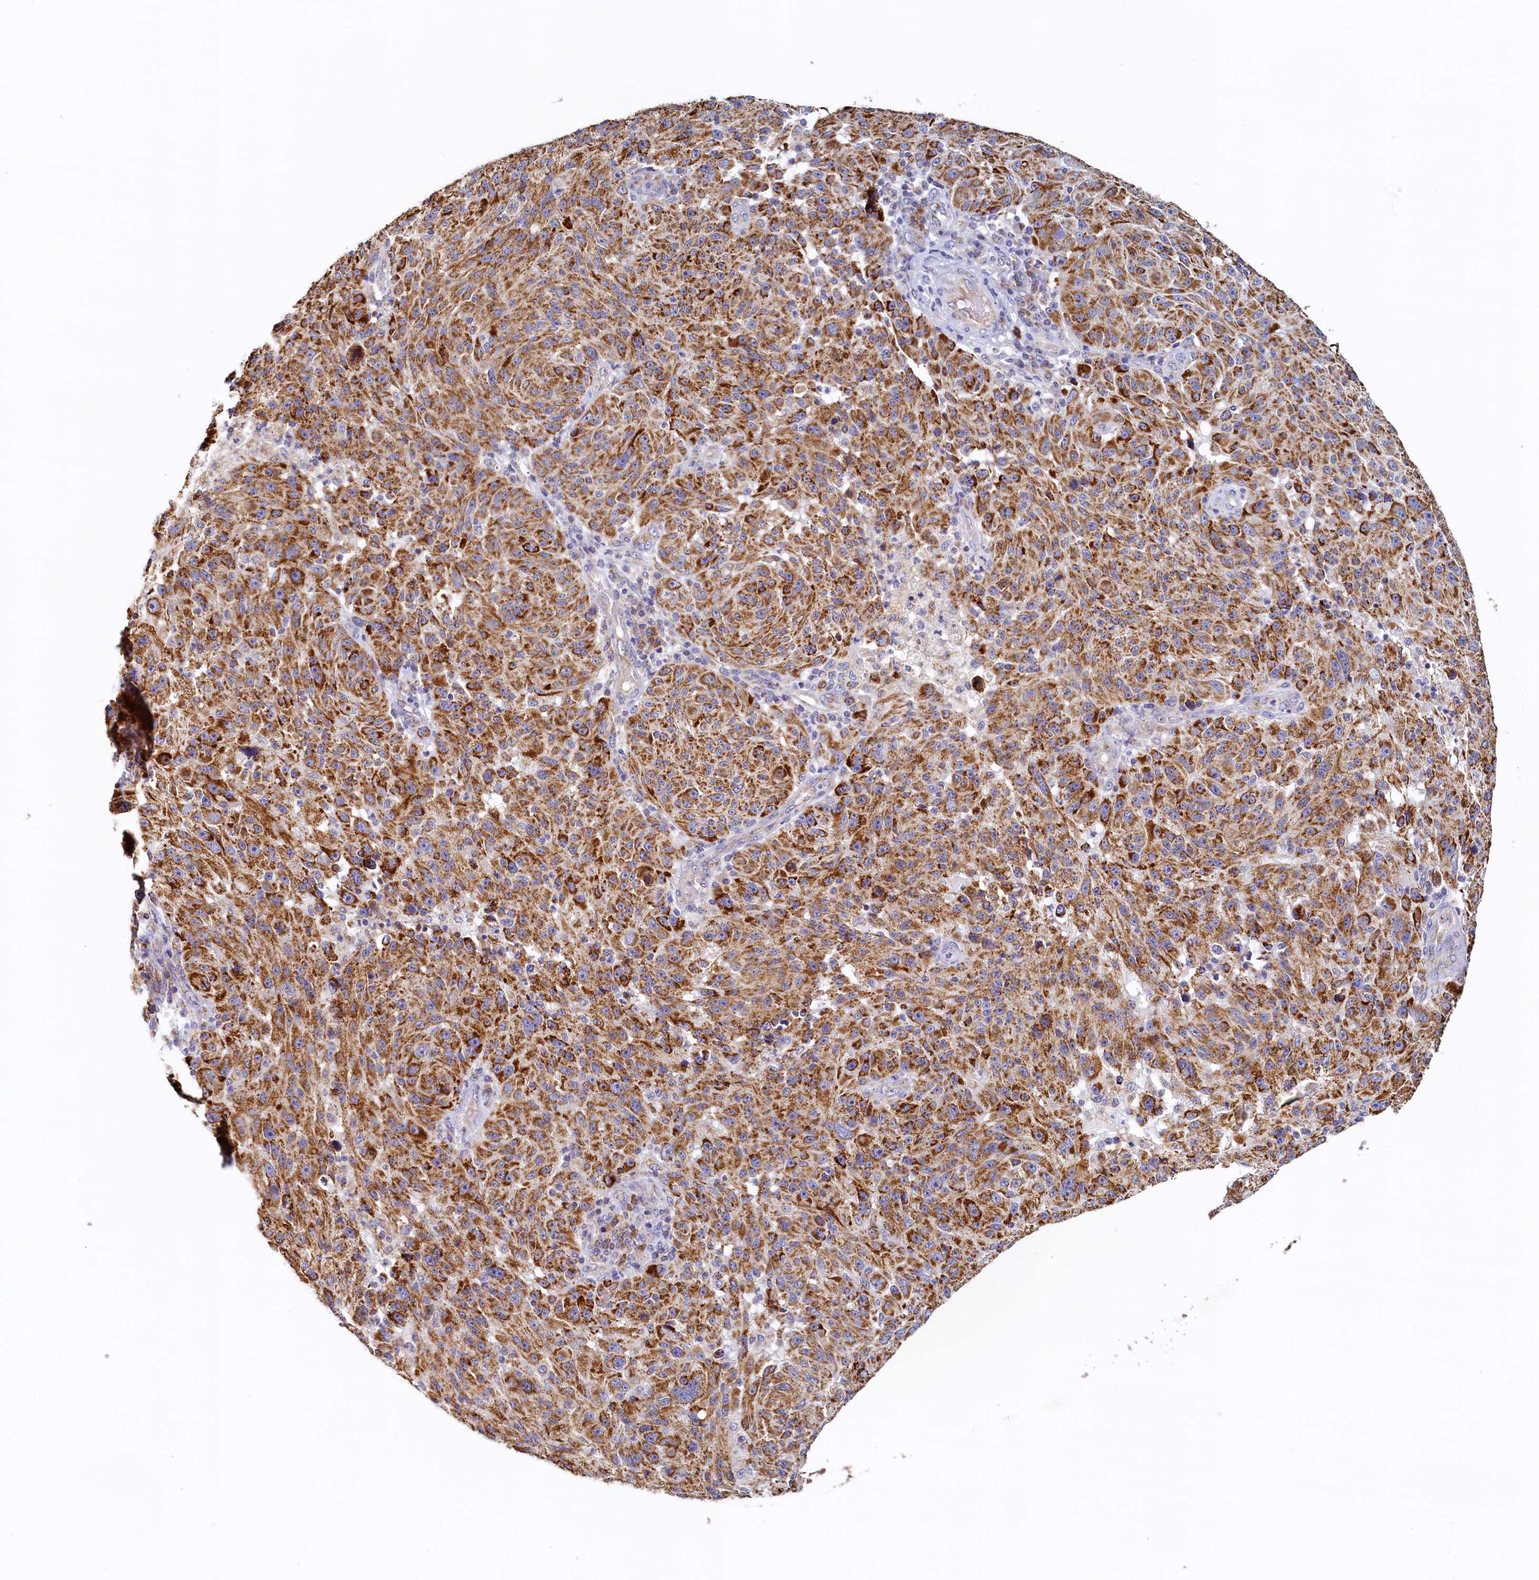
{"staining": {"intensity": "strong", "quantity": ">75%", "location": "cytoplasmic/membranous"}, "tissue": "melanoma", "cell_type": "Tumor cells", "image_type": "cancer", "snomed": [{"axis": "morphology", "description": "Malignant melanoma, NOS"}, {"axis": "topography", "description": "Skin"}], "caption": "Malignant melanoma tissue demonstrates strong cytoplasmic/membranous positivity in about >75% of tumor cells", "gene": "POC1A", "patient": {"sex": "male", "age": 53}}